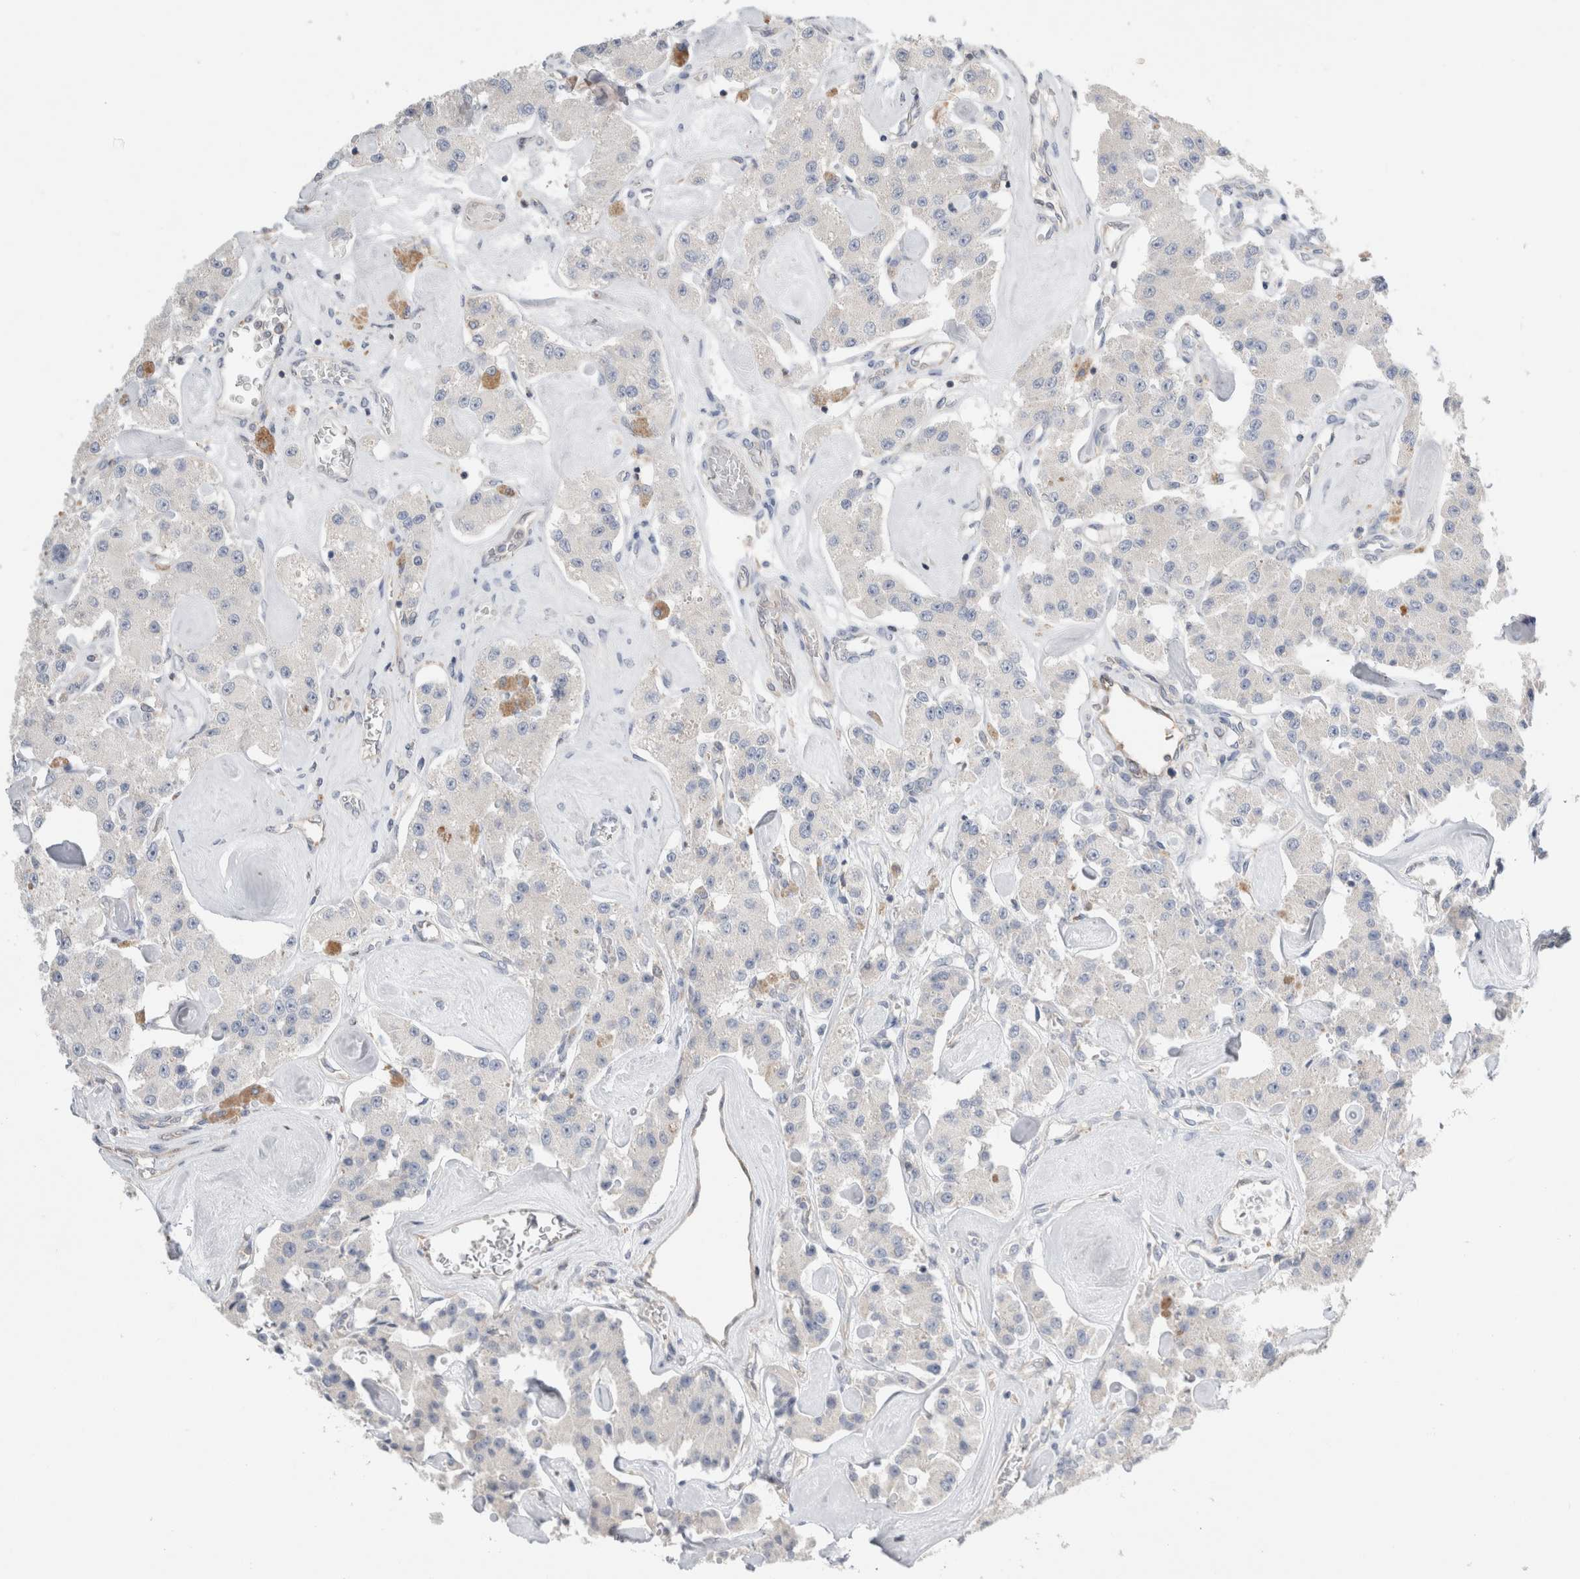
{"staining": {"intensity": "negative", "quantity": "none", "location": "none"}, "tissue": "carcinoid", "cell_type": "Tumor cells", "image_type": "cancer", "snomed": [{"axis": "morphology", "description": "Carcinoid, malignant, NOS"}, {"axis": "topography", "description": "Pancreas"}], "caption": "High power microscopy image of an immunohistochemistry (IHC) photomicrograph of carcinoid, revealing no significant expression in tumor cells.", "gene": "ZNF23", "patient": {"sex": "male", "age": 41}}